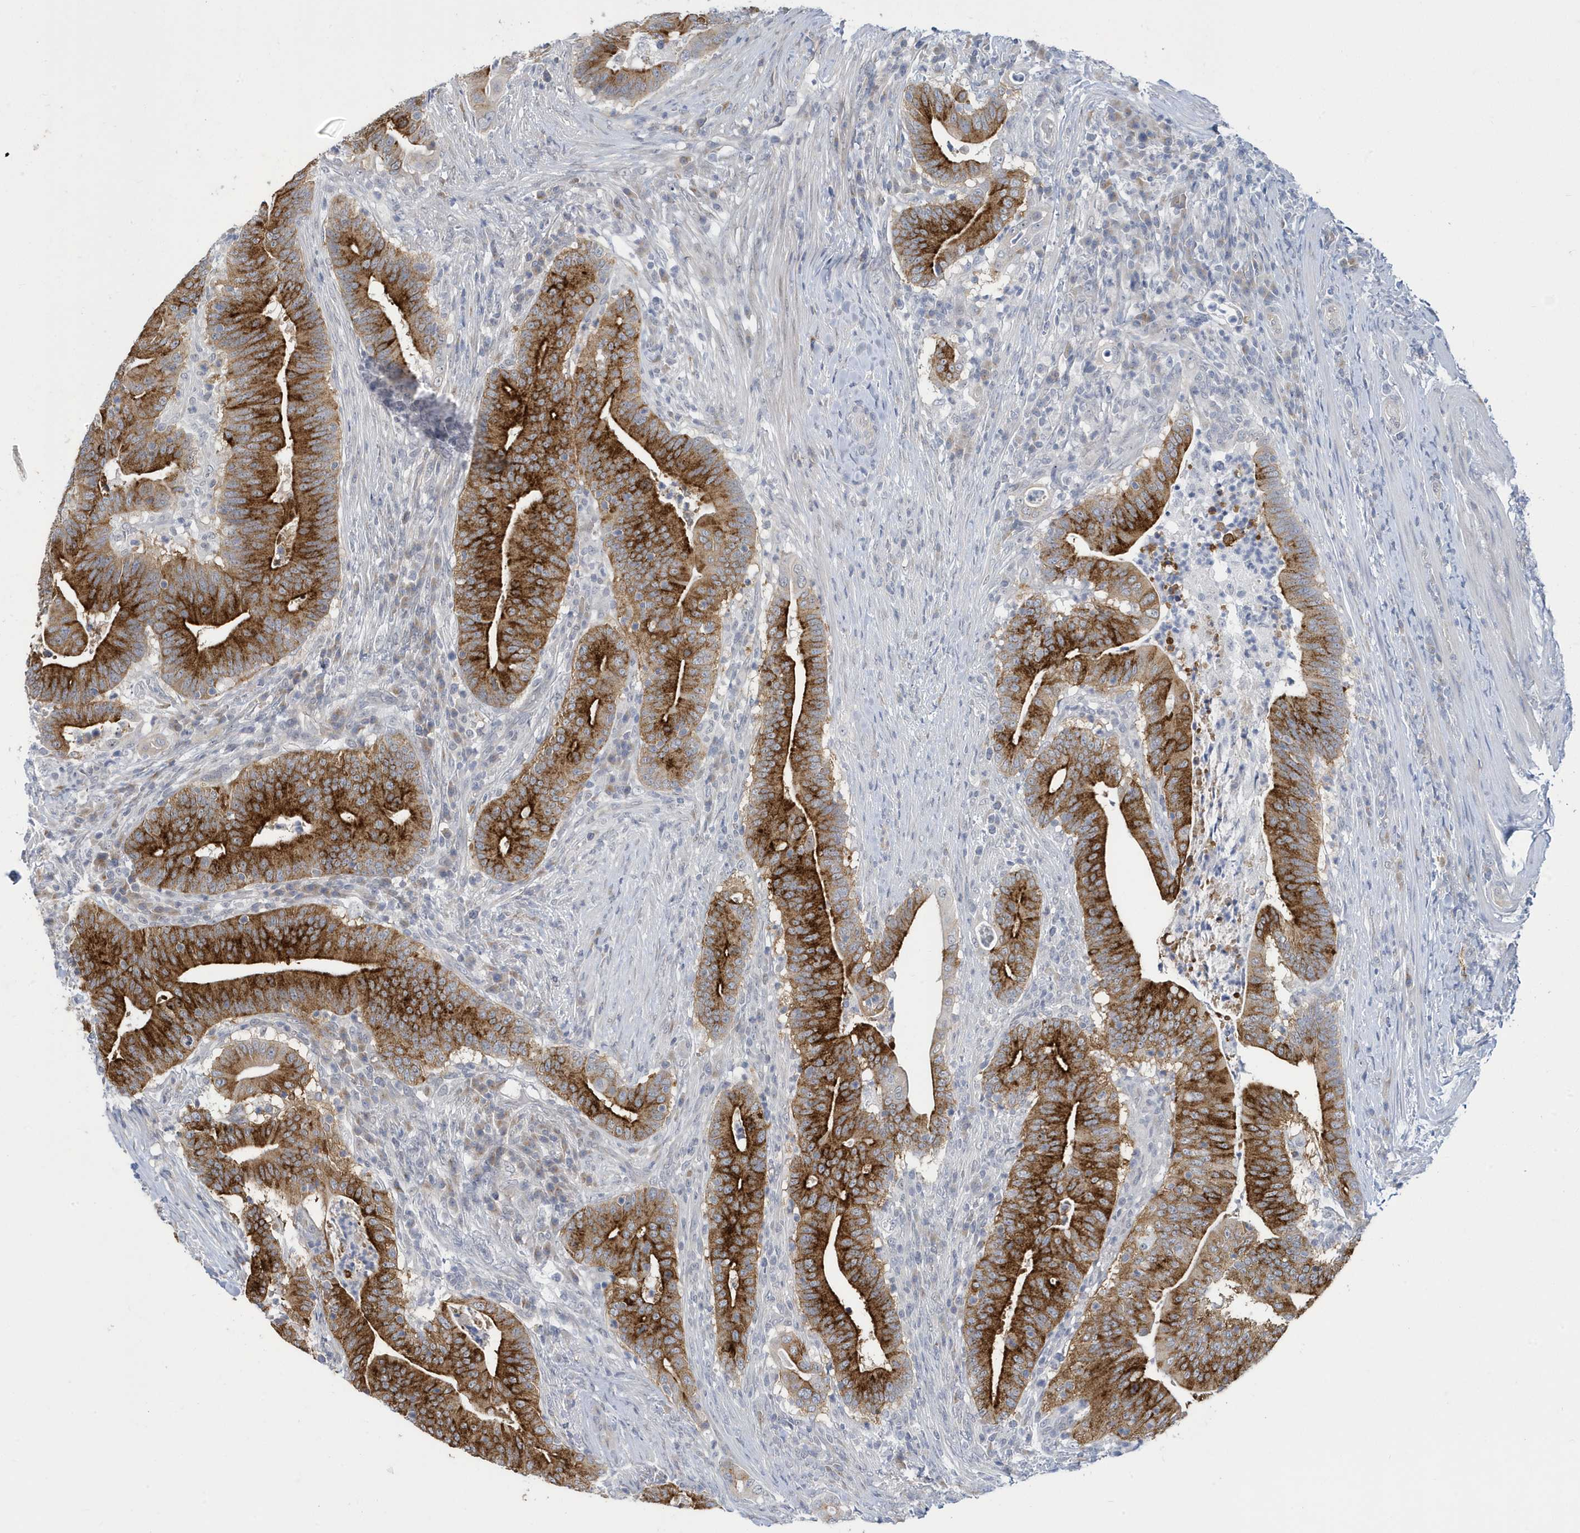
{"staining": {"intensity": "strong", "quantity": ">75%", "location": "cytoplasmic/membranous"}, "tissue": "colorectal cancer", "cell_type": "Tumor cells", "image_type": "cancer", "snomed": [{"axis": "morphology", "description": "Adenocarcinoma, NOS"}, {"axis": "topography", "description": "Colon"}], "caption": "Colorectal cancer stained with a protein marker exhibits strong staining in tumor cells.", "gene": "ZNF654", "patient": {"sex": "female", "age": 66}}